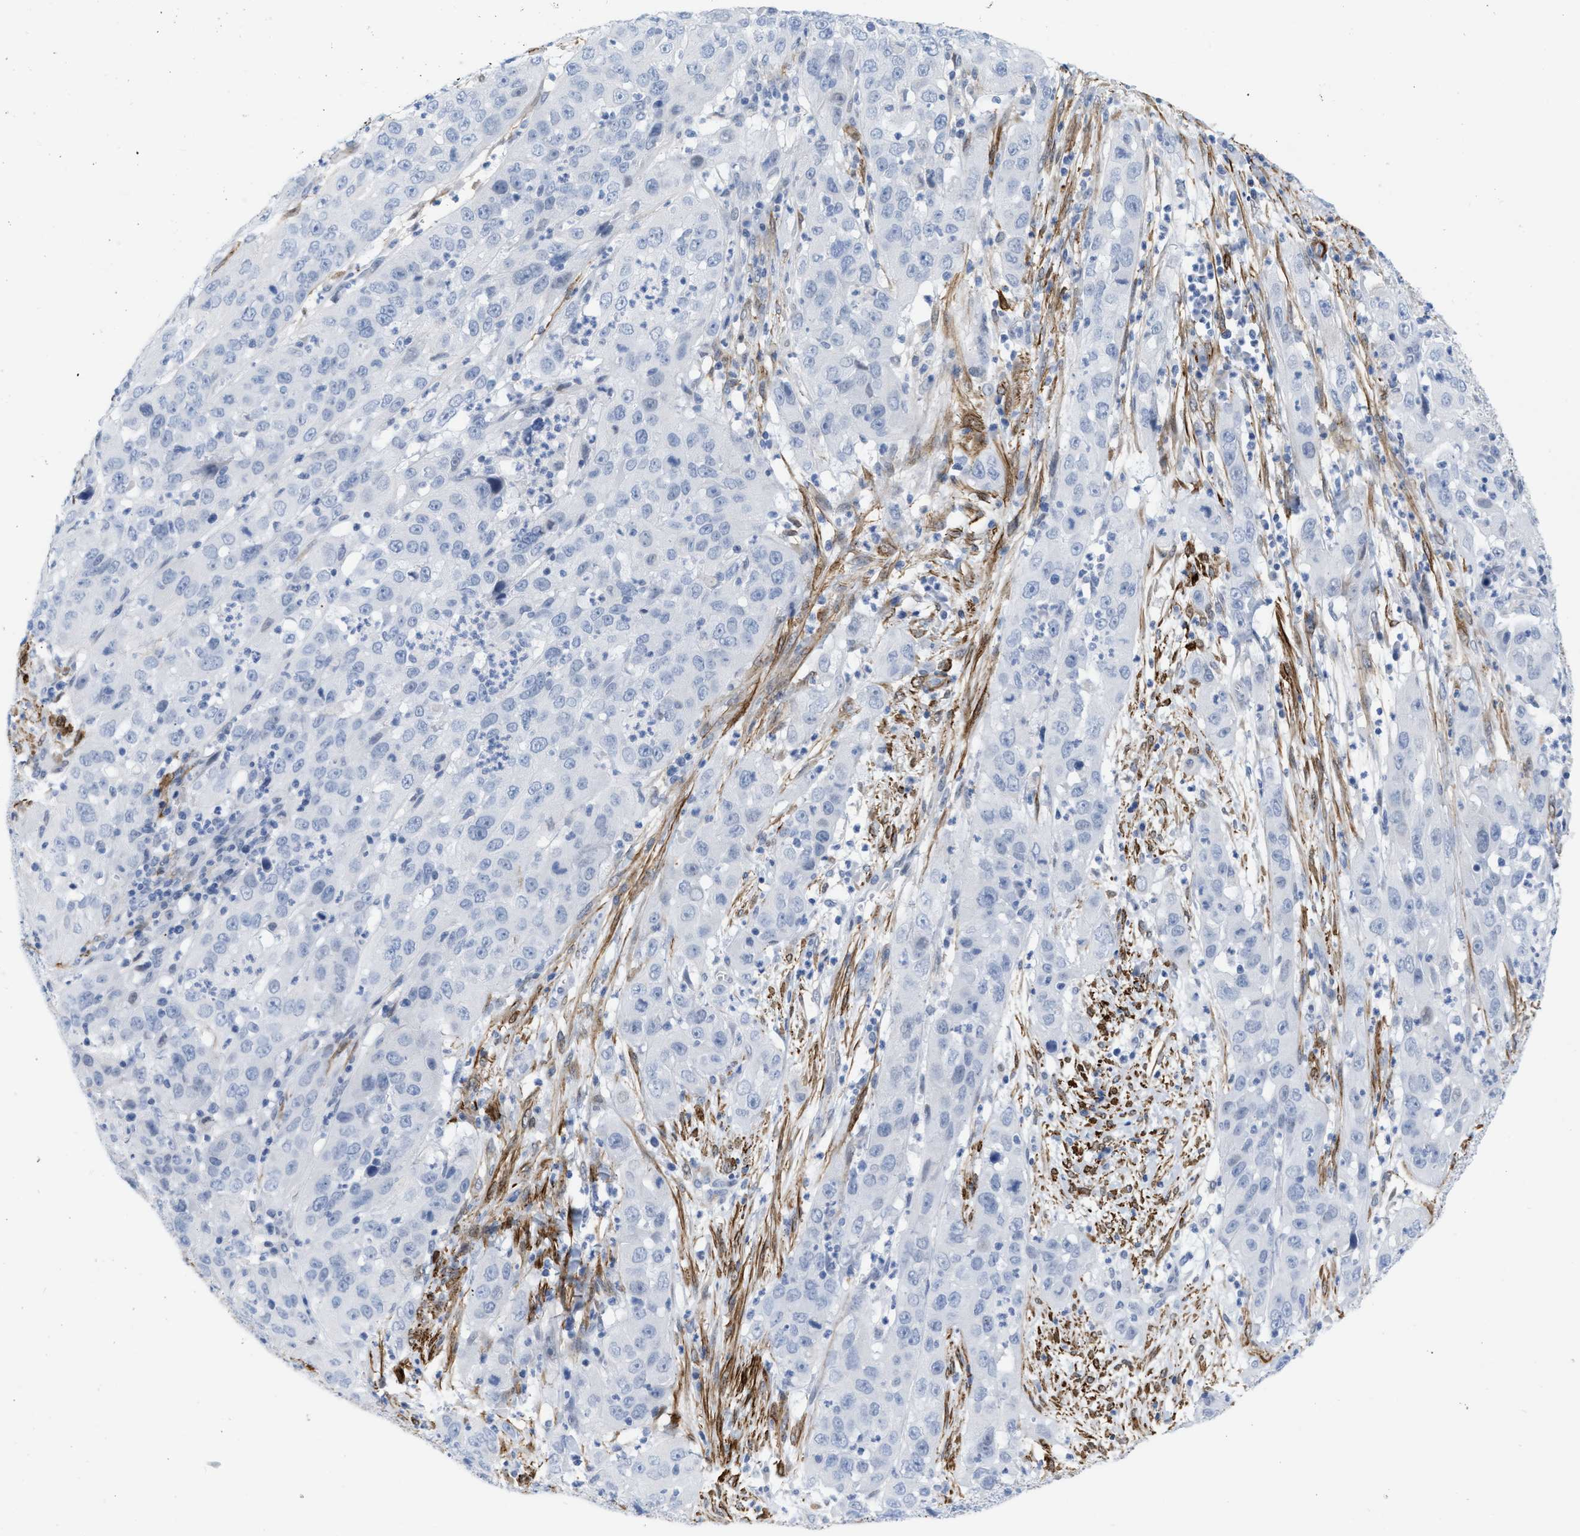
{"staining": {"intensity": "negative", "quantity": "none", "location": "none"}, "tissue": "cervical cancer", "cell_type": "Tumor cells", "image_type": "cancer", "snomed": [{"axis": "morphology", "description": "Squamous cell carcinoma, NOS"}, {"axis": "topography", "description": "Cervix"}], "caption": "Cervical cancer (squamous cell carcinoma) was stained to show a protein in brown. There is no significant expression in tumor cells.", "gene": "TAGLN", "patient": {"sex": "female", "age": 32}}